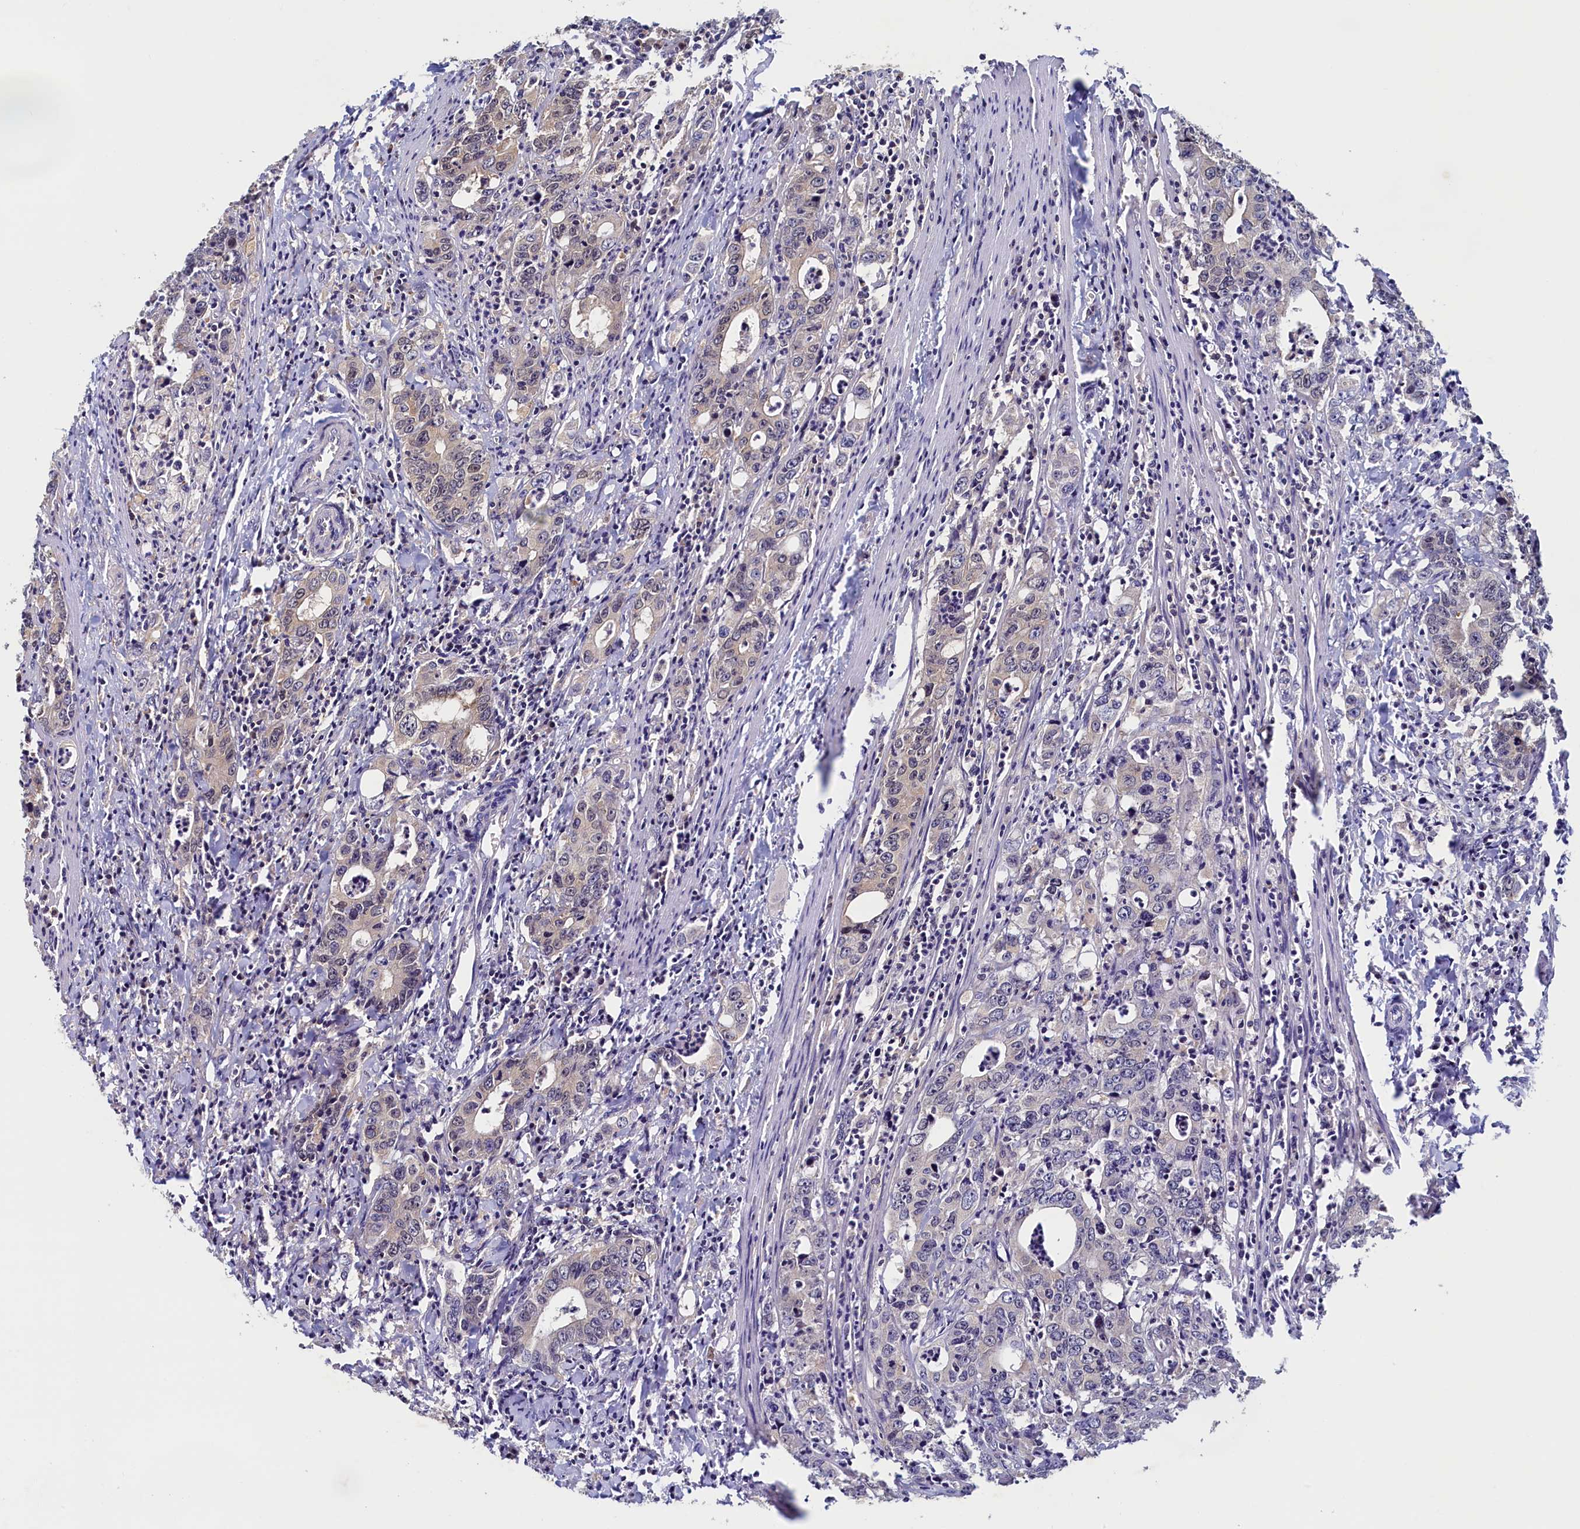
{"staining": {"intensity": "weak", "quantity": "25%-75%", "location": "cytoplasmic/membranous,nuclear"}, "tissue": "colorectal cancer", "cell_type": "Tumor cells", "image_type": "cancer", "snomed": [{"axis": "morphology", "description": "Adenocarcinoma, NOS"}, {"axis": "topography", "description": "Colon"}], "caption": "Immunohistochemistry of human colorectal cancer shows low levels of weak cytoplasmic/membranous and nuclear staining in approximately 25%-75% of tumor cells. The staining was performed using DAB (3,3'-diaminobenzidine), with brown indicating positive protein expression. Nuclei are stained blue with hematoxylin.", "gene": "PAAF1", "patient": {"sex": "female", "age": 75}}